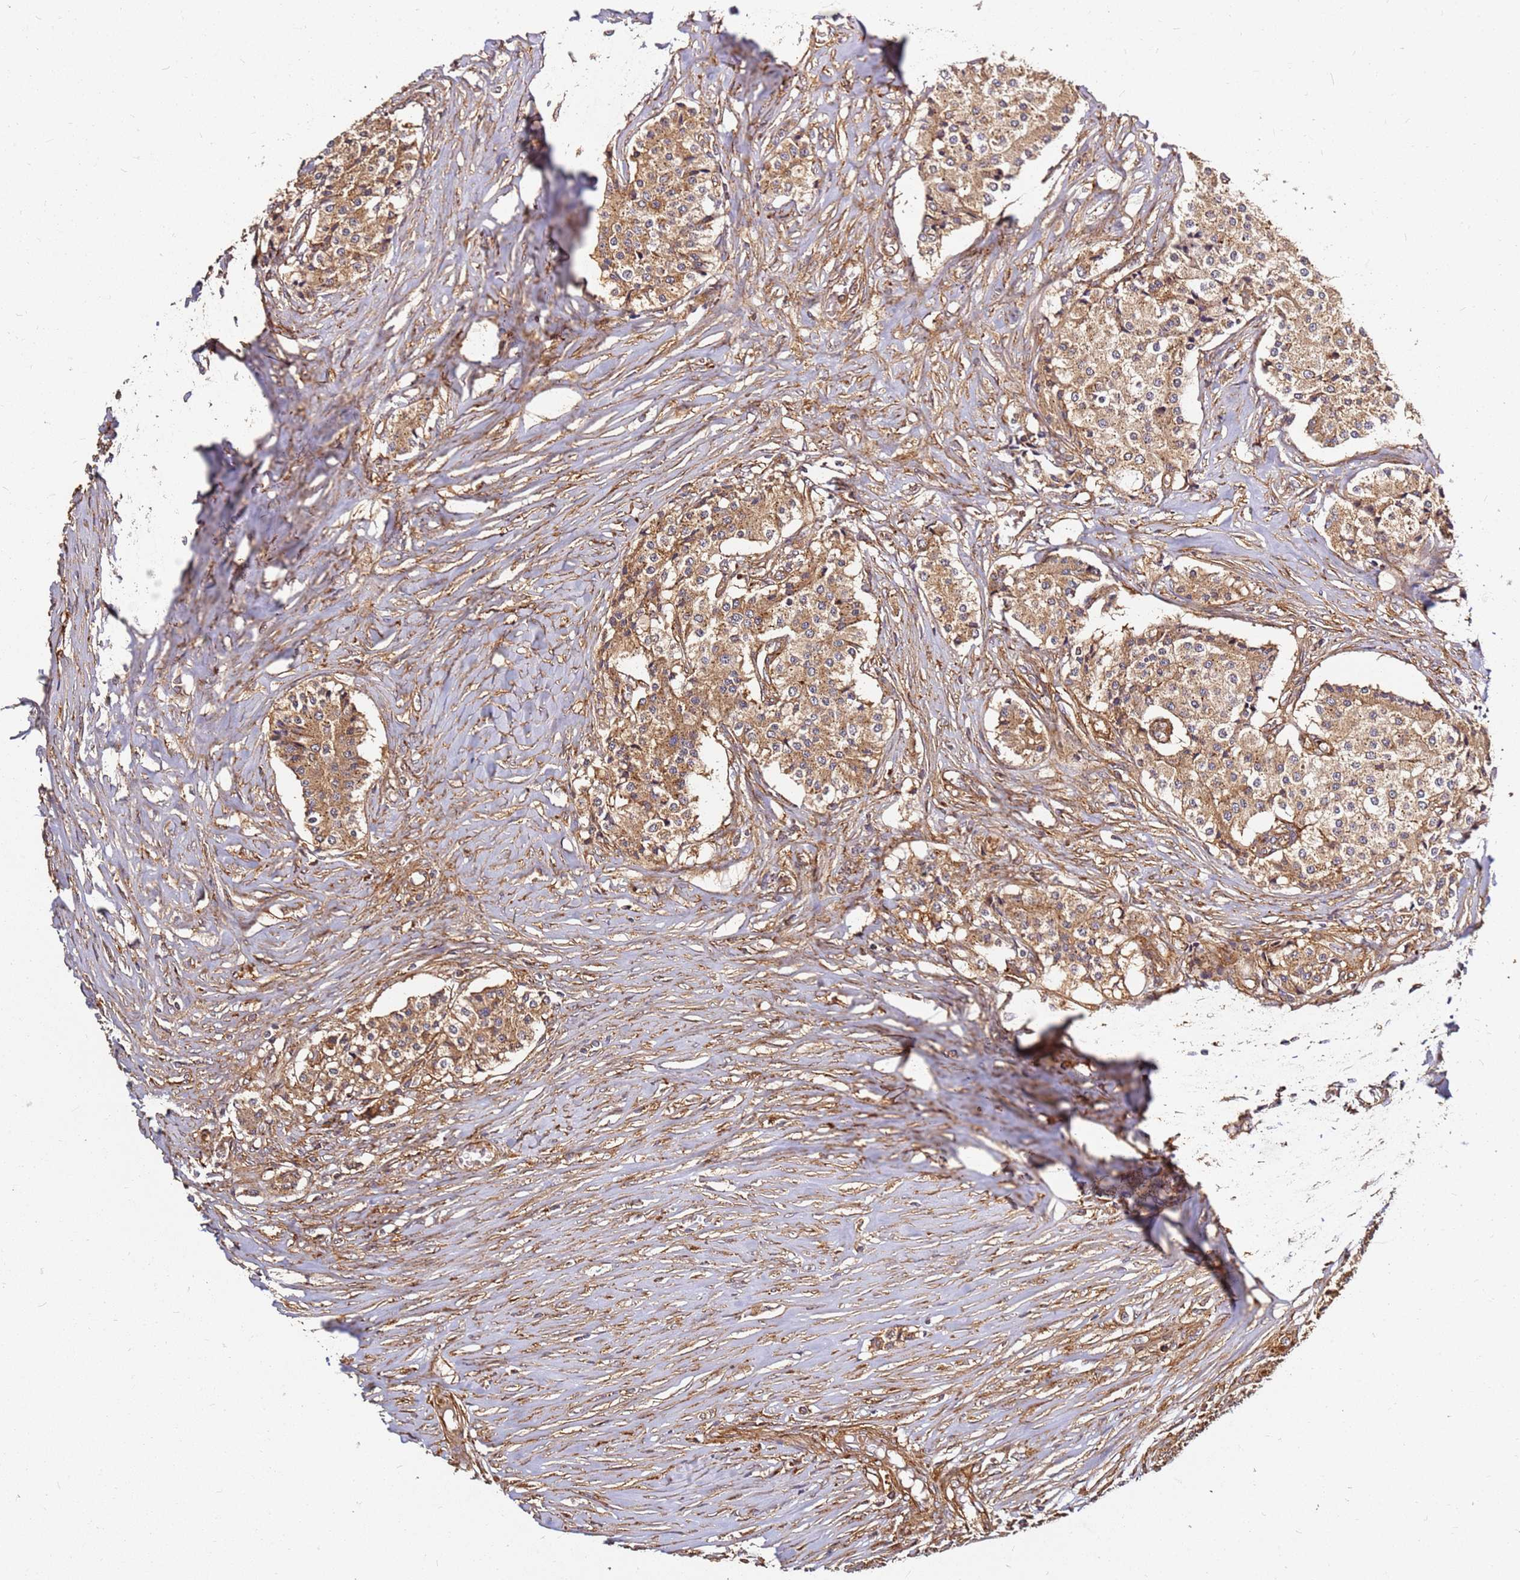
{"staining": {"intensity": "moderate", "quantity": ">75%", "location": "cytoplasmic/membranous"}, "tissue": "carcinoid", "cell_type": "Tumor cells", "image_type": "cancer", "snomed": [{"axis": "morphology", "description": "Carcinoid, malignant, NOS"}, {"axis": "topography", "description": "Colon"}], "caption": "Human malignant carcinoid stained with a protein marker reveals moderate staining in tumor cells.", "gene": "DVL3", "patient": {"sex": "female", "age": 52}}